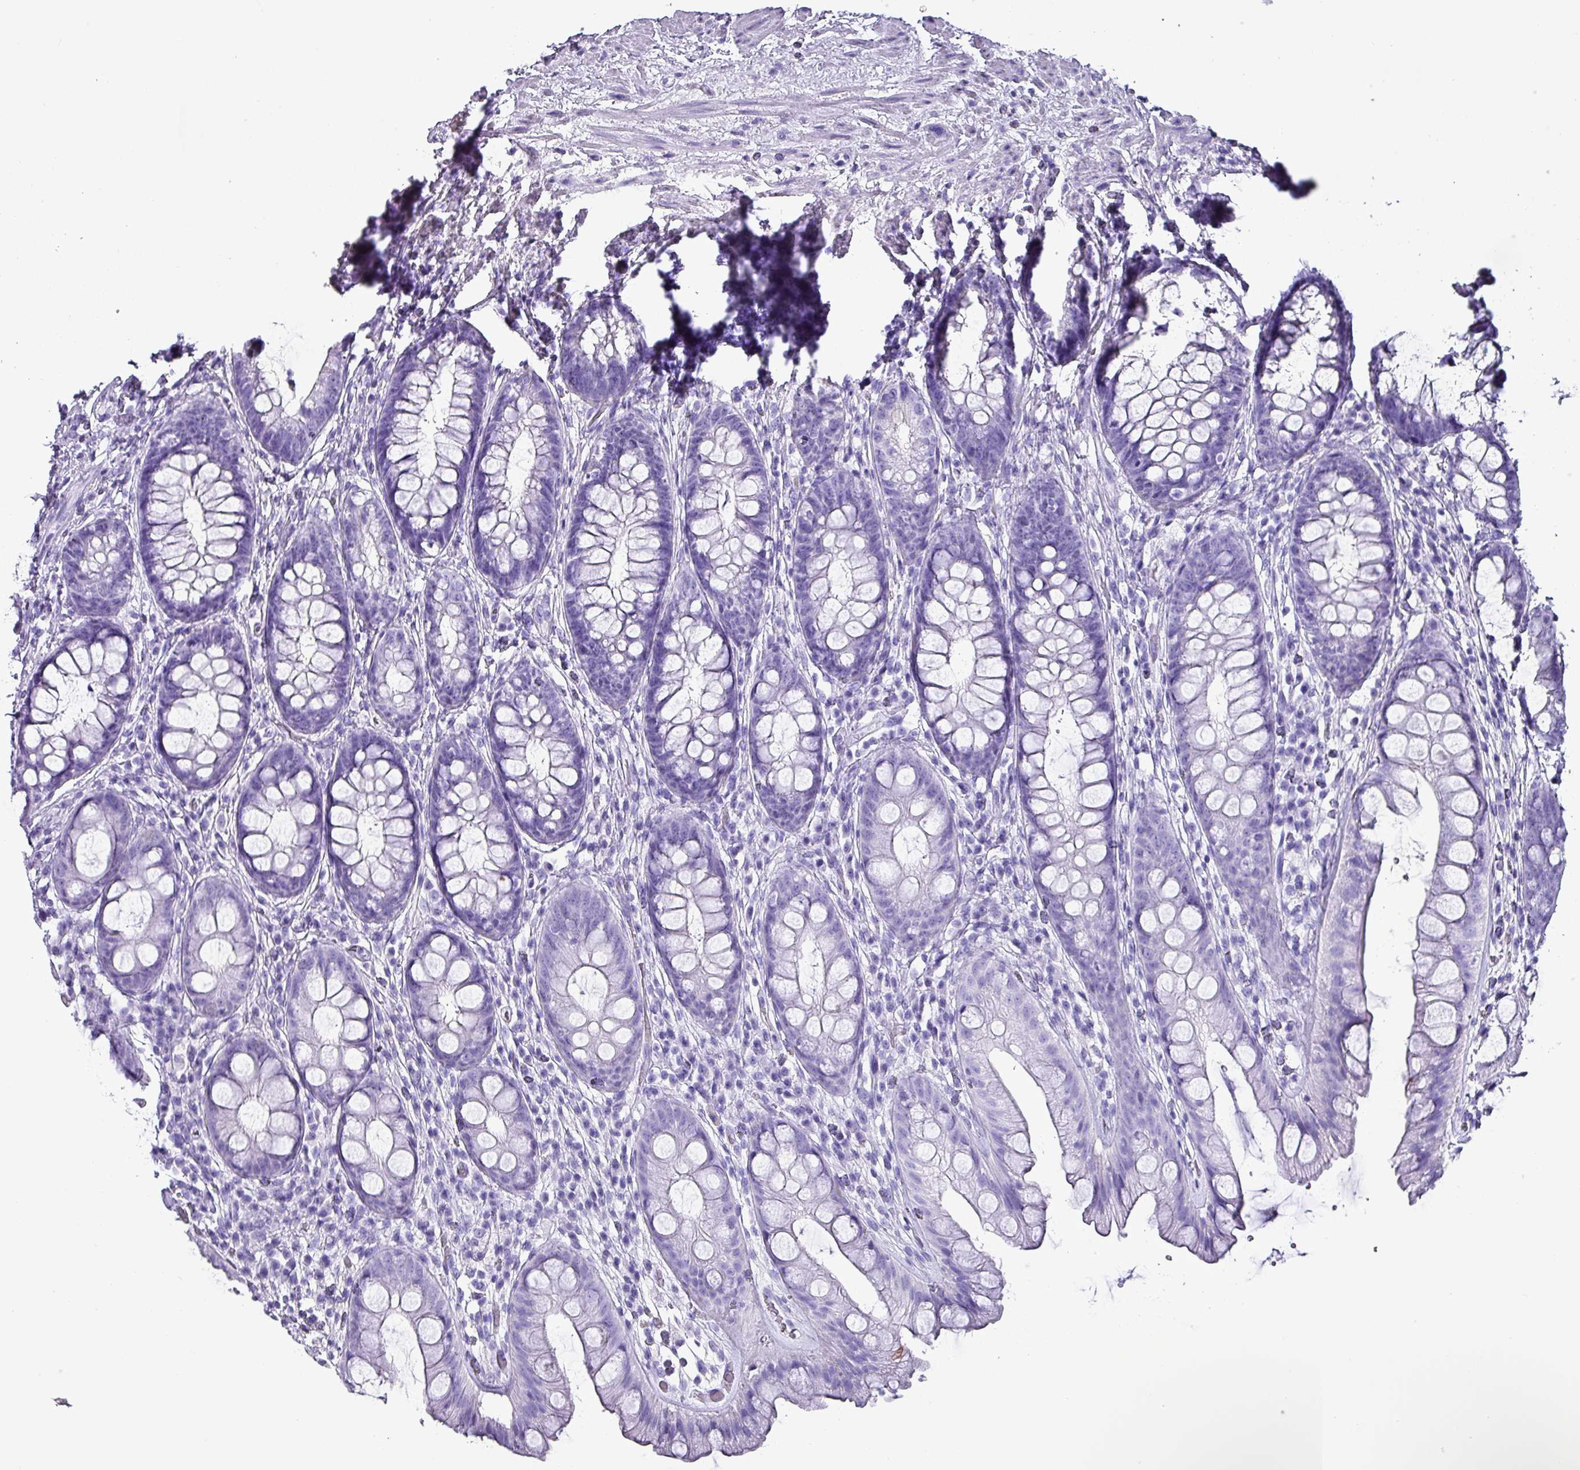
{"staining": {"intensity": "negative", "quantity": "none", "location": "none"}, "tissue": "rectum", "cell_type": "Glandular cells", "image_type": "normal", "snomed": [{"axis": "morphology", "description": "Normal tissue, NOS"}, {"axis": "topography", "description": "Rectum"}], "caption": "IHC histopathology image of unremarkable rectum: human rectum stained with DAB reveals no significant protein positivity in glandular cells. Brightfield microscopy of immunohistochemistry (IHC) stained with DAB (brown) and hematoxylin (blue), captured at high magnification.", "gene": "KRT6A", "patient": {"sex": "male", "age": 74}}